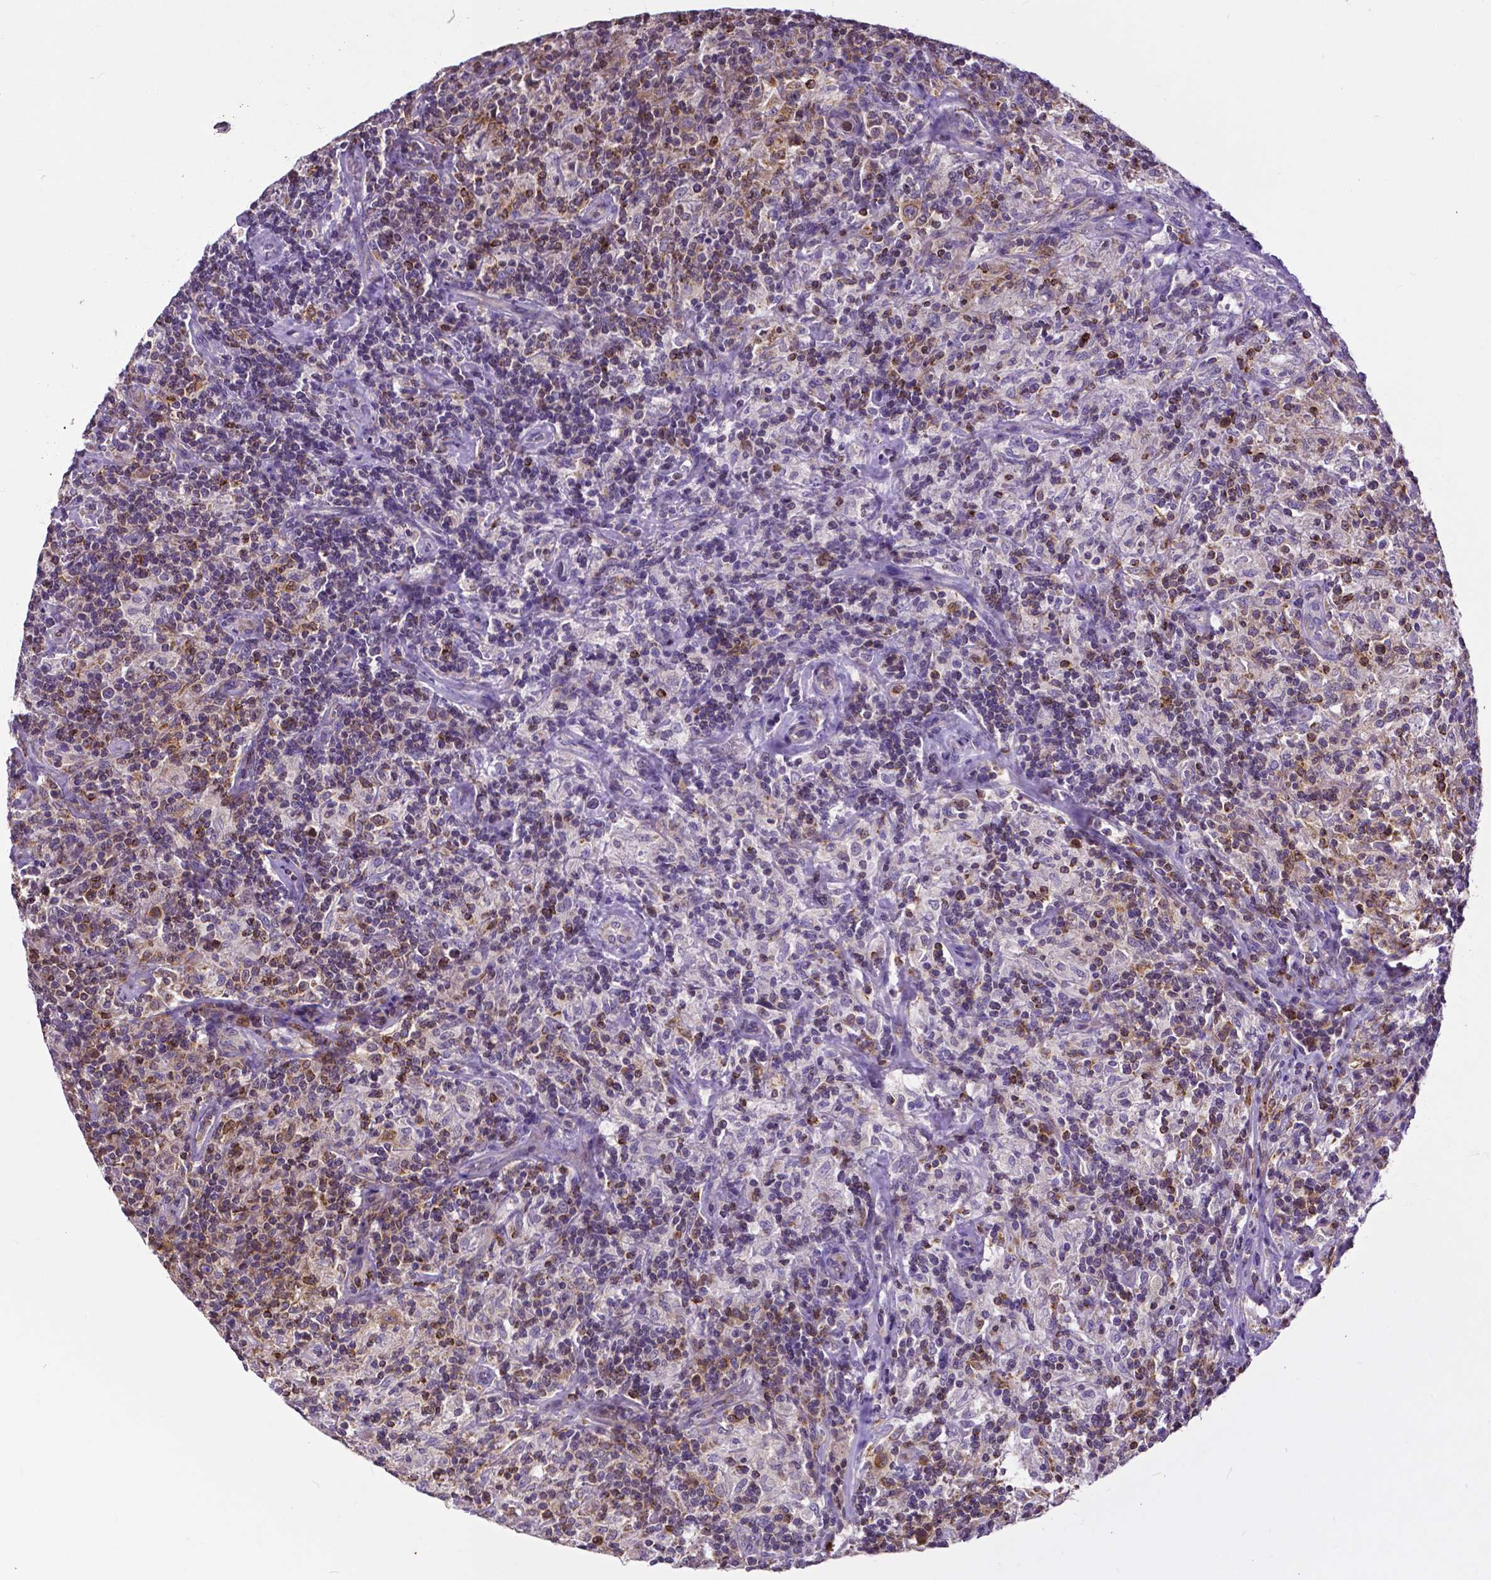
{"staining": {"intensity": "moderate", "quantity": "<25%", "location": "cytoplasmic/membranous"}, "tissue": "lymphoma", "cell_type": "Tumor cells", "image_type": "cancer", "snomed": [{"axis": "morphology", "description": "Hodgkin's disease, NOS"}, {"axis": "topography", "description": "Lymph node"}], "caption": "This photomicrograph shows Hodgkin's disease stained with IHC to label a protein in brown. The cytoplasmic/membranous of tumor cells show moderate positivity for the protein. Nuclei are counter-stained blue.", "gene": "MCL1", "patient": {"sex": "male", "age": 70}}